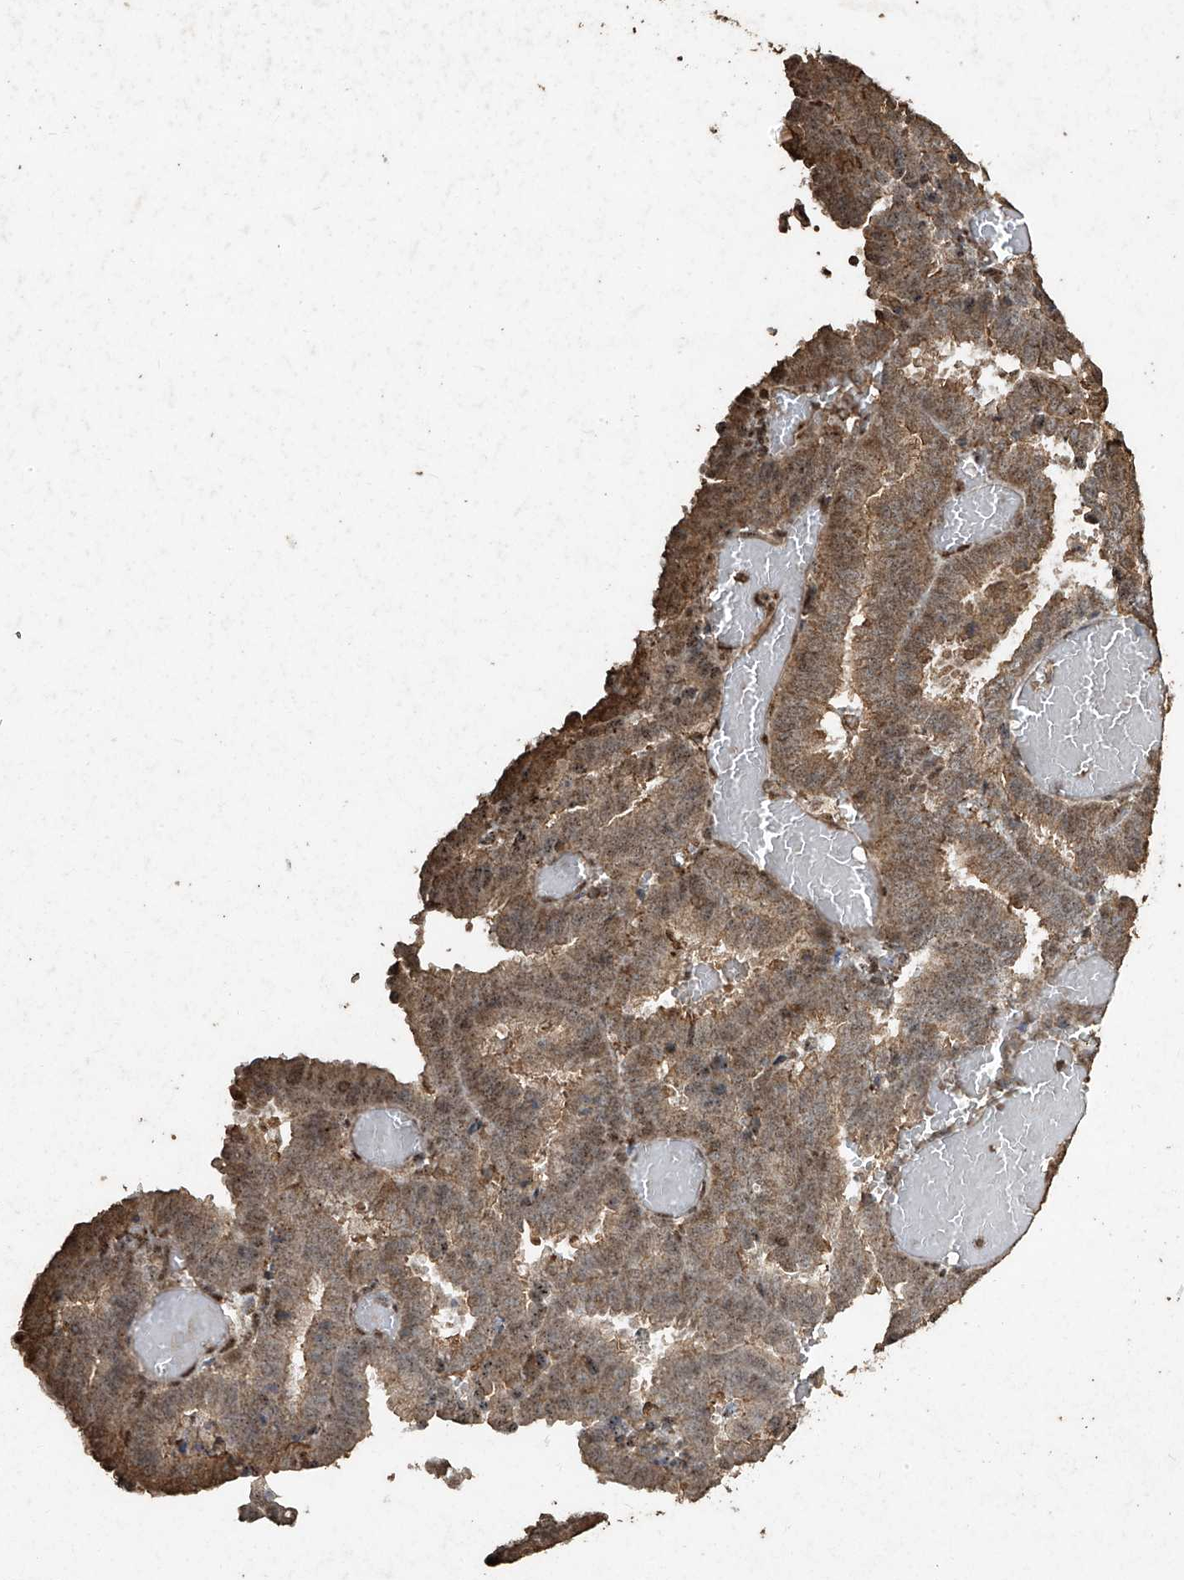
{"staining": {"intensity": "weak", "quantity": "25%-75%", "location": "cytoplasmic/membranous,nuclear"}, "tissue": "endometrial cancer", "cell_type": "Tumor cells", "image_type": "cancer", "snomed": [{"axis": "morphology", "description": "Adenocarcinoma, NOS"}, {"axis": "topography", "description": "Uterus"}], "caption": "A histopathology image showing weak cytoplasmic/membranous and nuclear staining in about 25%-75% of tumor cells in endometrial adenocarcinoma, as visualized by brown immunohistochemical staining.", "gene": "ERBB3", "patient": {"sex": "female", "age": 83}}